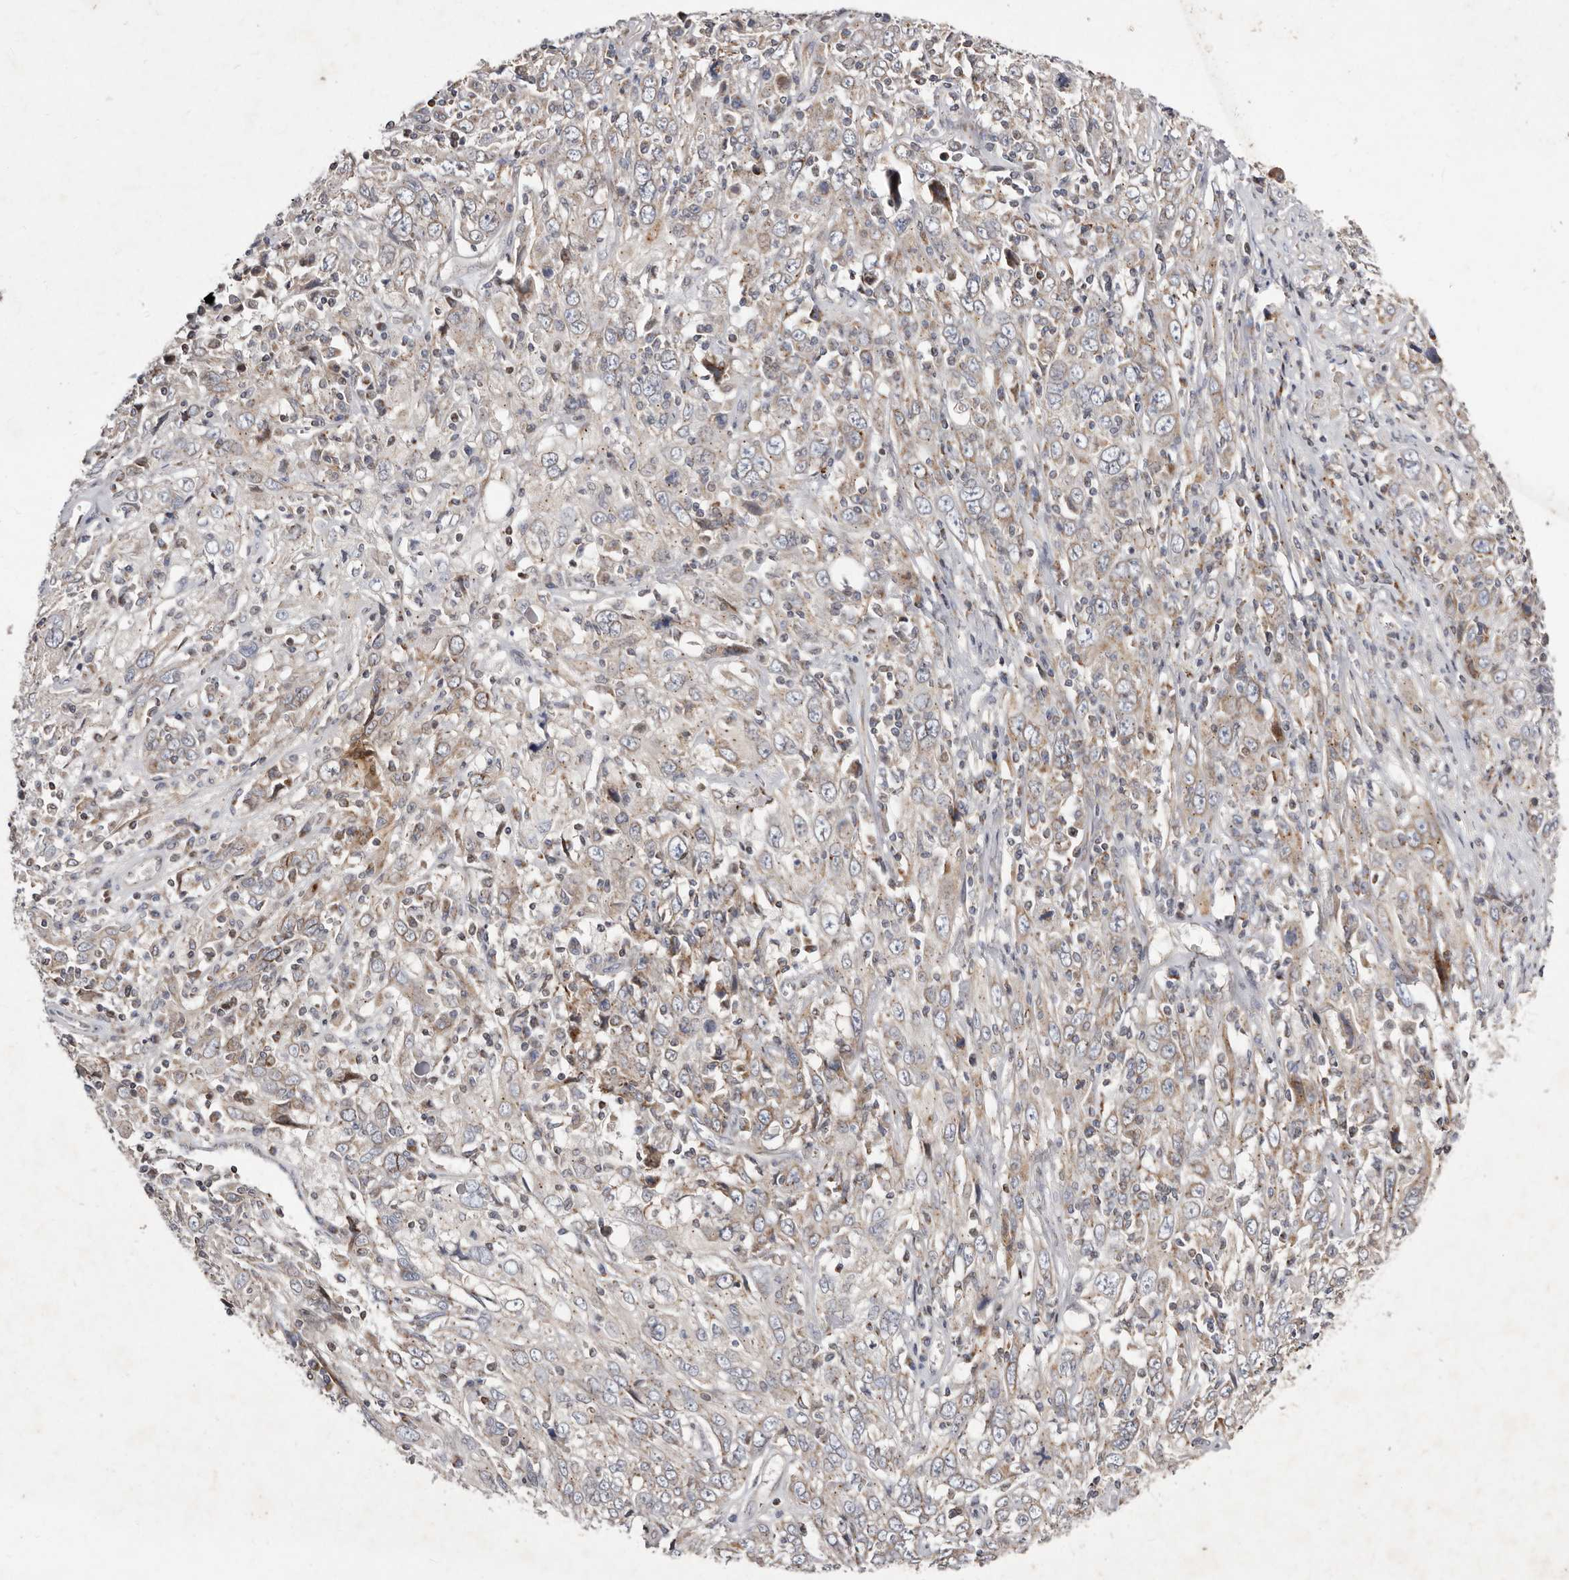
{"staining": {"intensity": "weak", "quantity": "25%-75%", "location": "cytoplasmic/membranous"}, "tissue": "cervical cancer", "cell_type": "Tumor cells", "image_type": "cancer", "snomed": [{"axis": "morphology", "description": "Squamous cell carcinoma, NOS"}, {"axis": "topography", "description": "Cervix"}], "caption": "Human squamous cell carcinoma (cervical) stained with a brown dye demonstrates weak cytoplasmic/membranous positive expression in about 25%-75% of tumor cells.", "gene": "TIMM17B", "patient": {"sex": "female", "age": 46}}